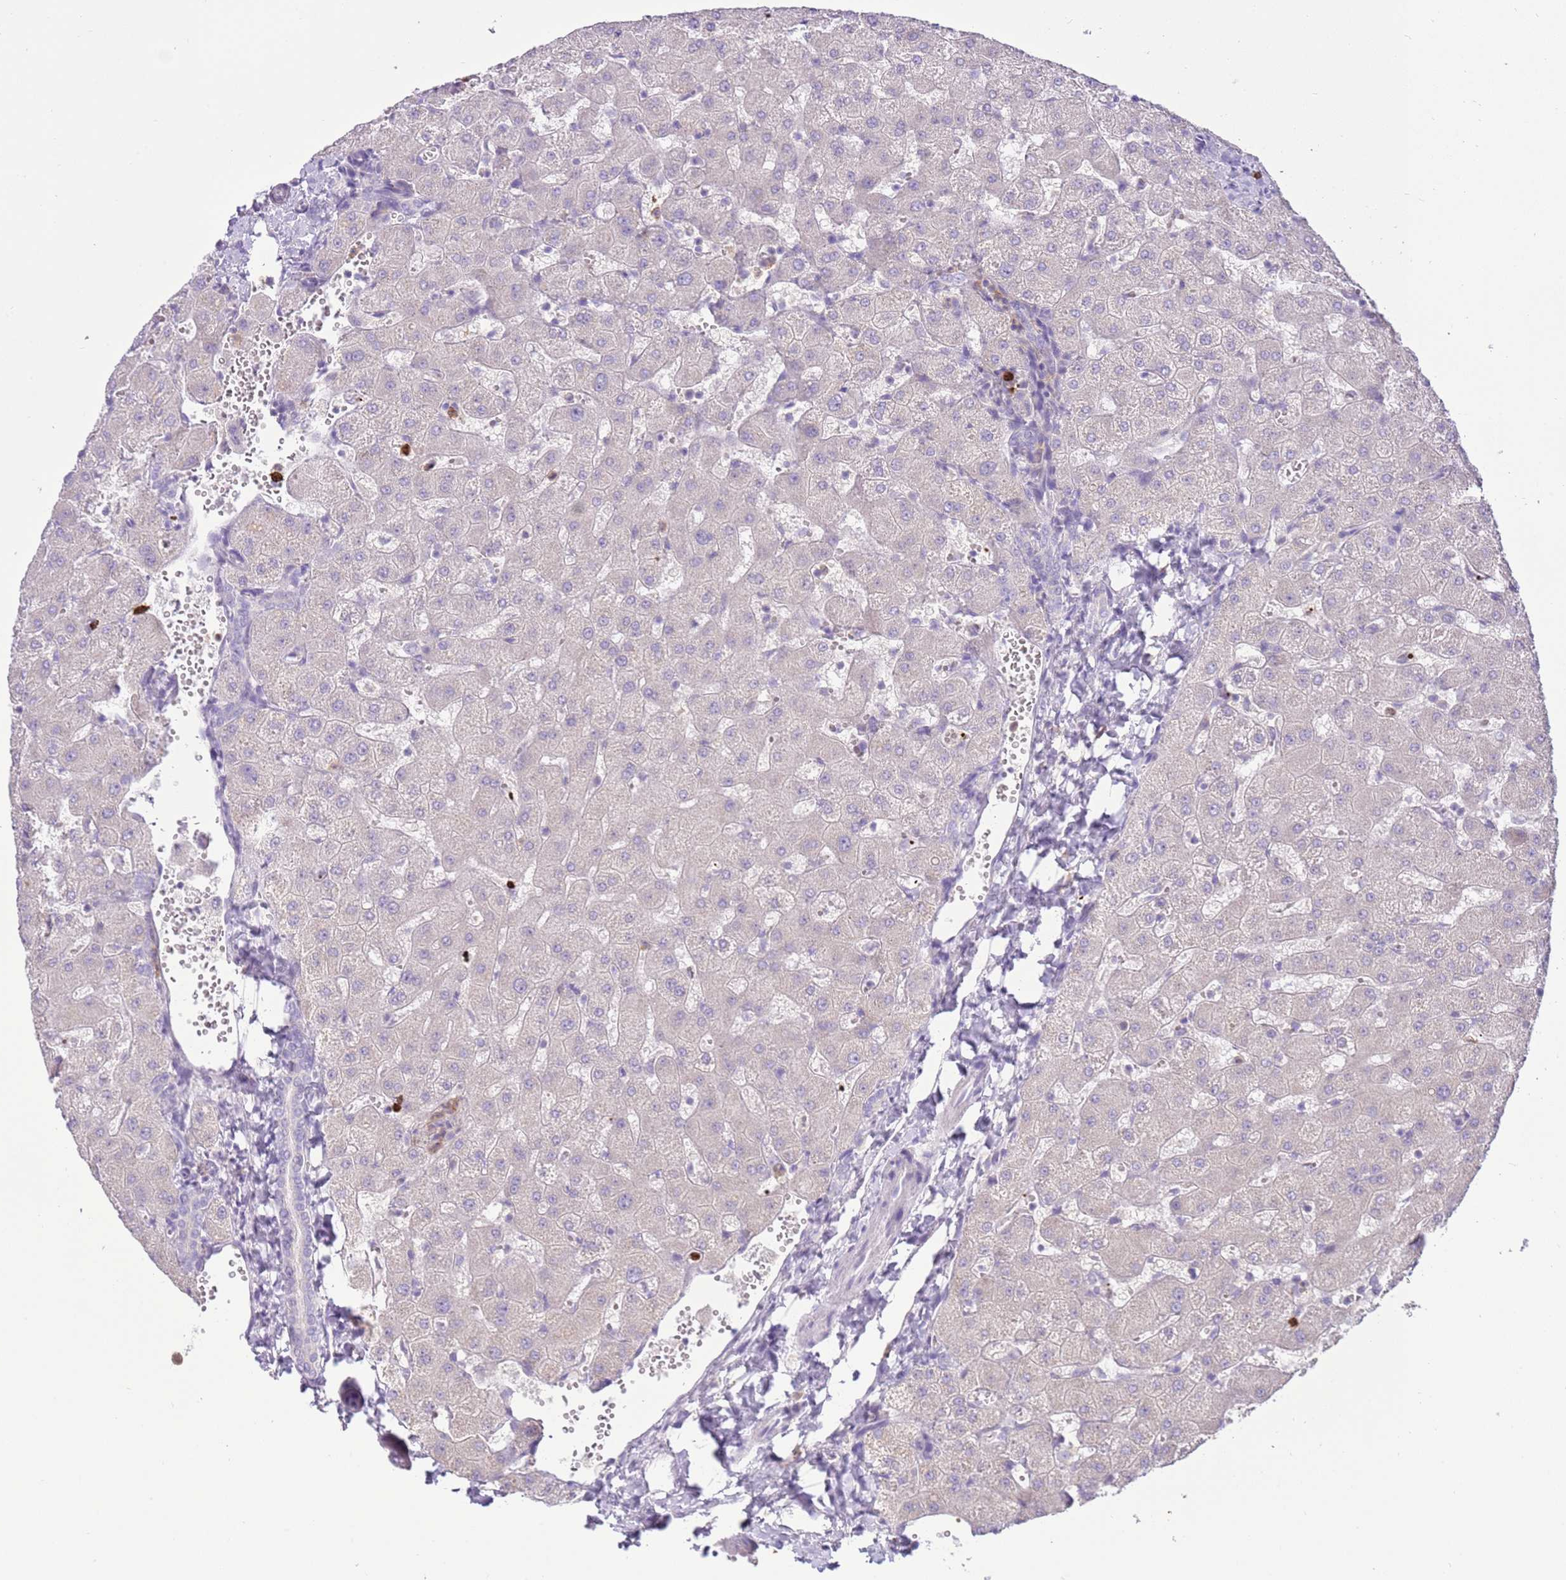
{"staining": {"intensity": "negative", "quantity": "none", "location": "none"}, "tissue": "liver", "cell_type": "Cholangiocytes", "image_type": "normal", "snomed": [{"axis": "morphology", "description": "Normal tissue, NOS"}, {"axis": "topography", "description": "Liver"}], "caption": "This is an immunohistochemistry histopathology image of normal human liver. There is no expression in cholangiocytes.", "gene": "IL2RG", "patient": {"sex": "female", "age": 63}}